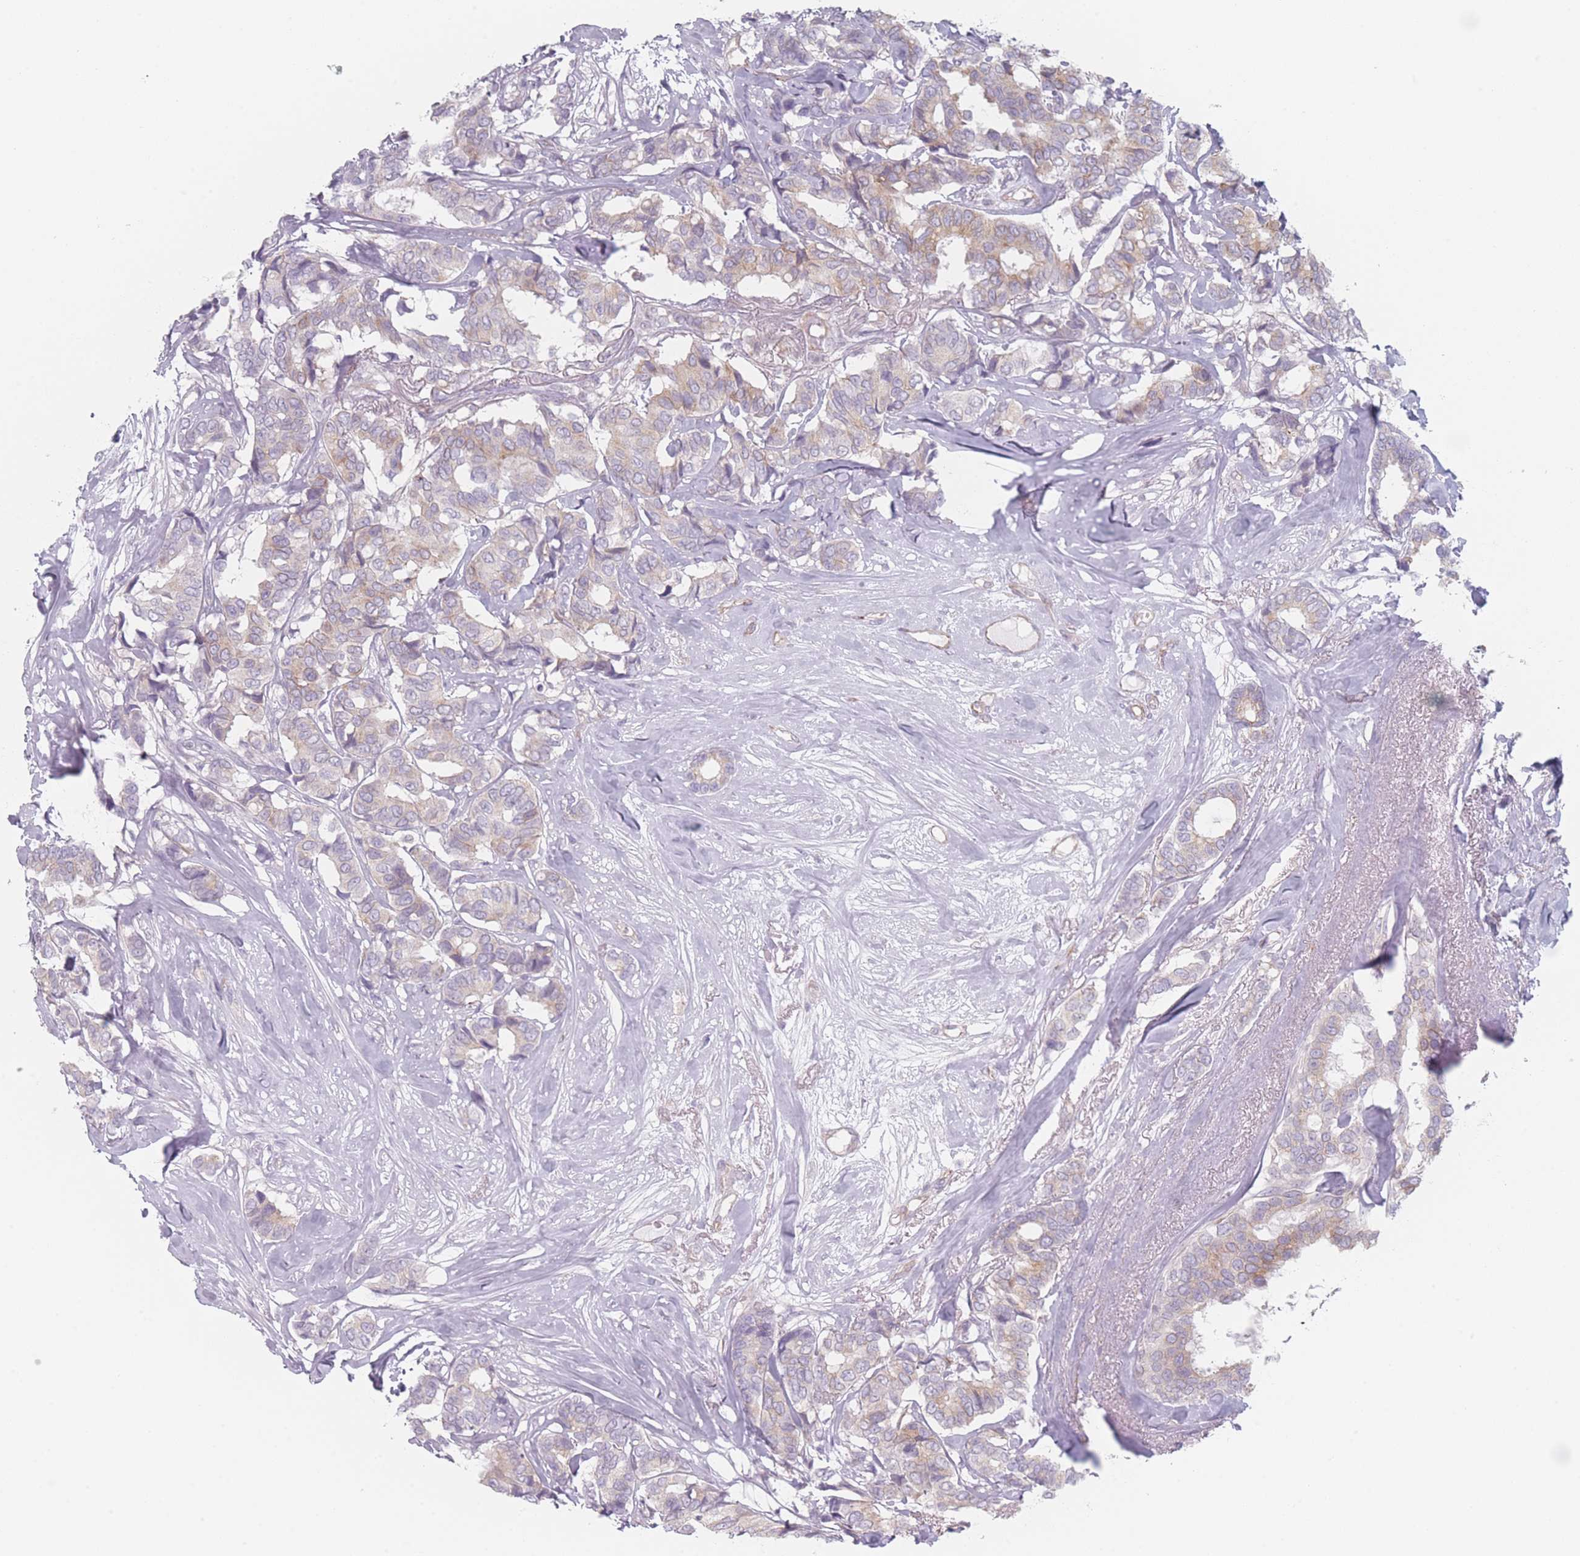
{"staining": {"intensity": "weak", "quantity": "25%-75%", "location": "cytoplasmic/membranous"}, "tissue": "breast cancer", "cell_type": "Tumor cells", "image_type": "cancer", "snomed": [{"axis": "morphology", "description": "Duct carcinoma"}, {"axis": "topography", "description": "Breast"}], "caption": "Immunohistochemistry (IHC) staining of breast cancer (intraductal carcinoma), which displays low levels of weak cytoplasmic/membranous expression in approximately 25%-75% of tumor cells indicating weak cytoplasmic/membranous protein staining. The staining was performed using DAB (3,3'-diaminobenzidine) (brown) for protein detection and nuclei were counterstained in hematoxylin (blue).", "gene": "RNF4", "patient": {"sex": "female", "age": 87}}